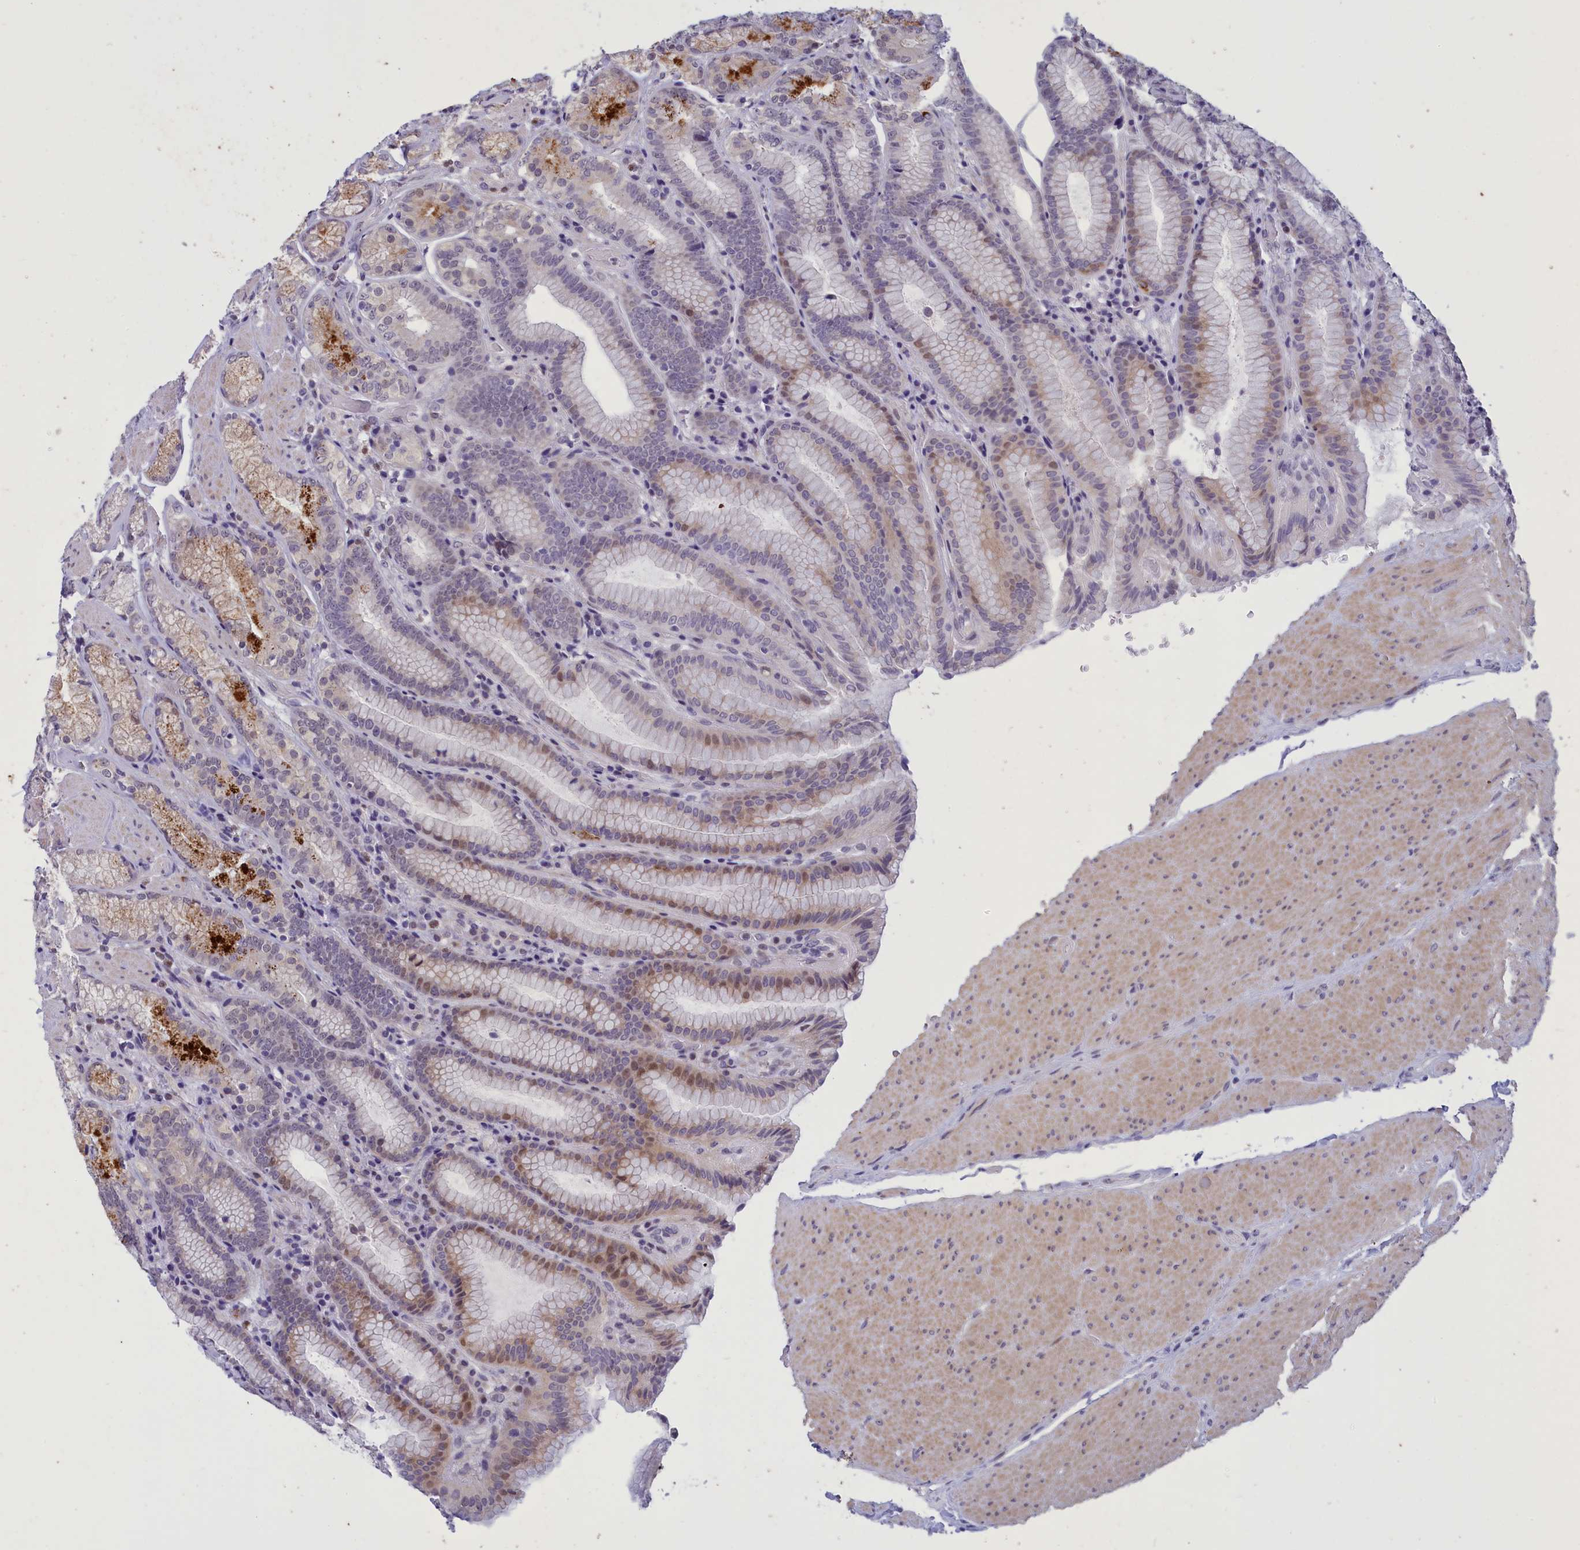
{"staining": {"intensity": "moderate", "quantity": "<25%", "location": "cytoplasmic/membranous,nuclear"}, "tissue": "stomach", "cell_type": "Glandular cells", "image_type": "normal", "snomed": [{"axis": "morphology", "description": "Normal tissue, NOS"}, {"axis": "topography", "description": "Stomach, upper"}, {"axis": "topography", "description": "Stomach, lower"}], "caption": "Protein expression analysis of unremarkable stomach reveals moderate cytoplasmic/membranous,nuclear positivity in approximately <25% of glandular cells.", "gene": "ELOA2", "patient": {"sex": "female", "age": 76}}